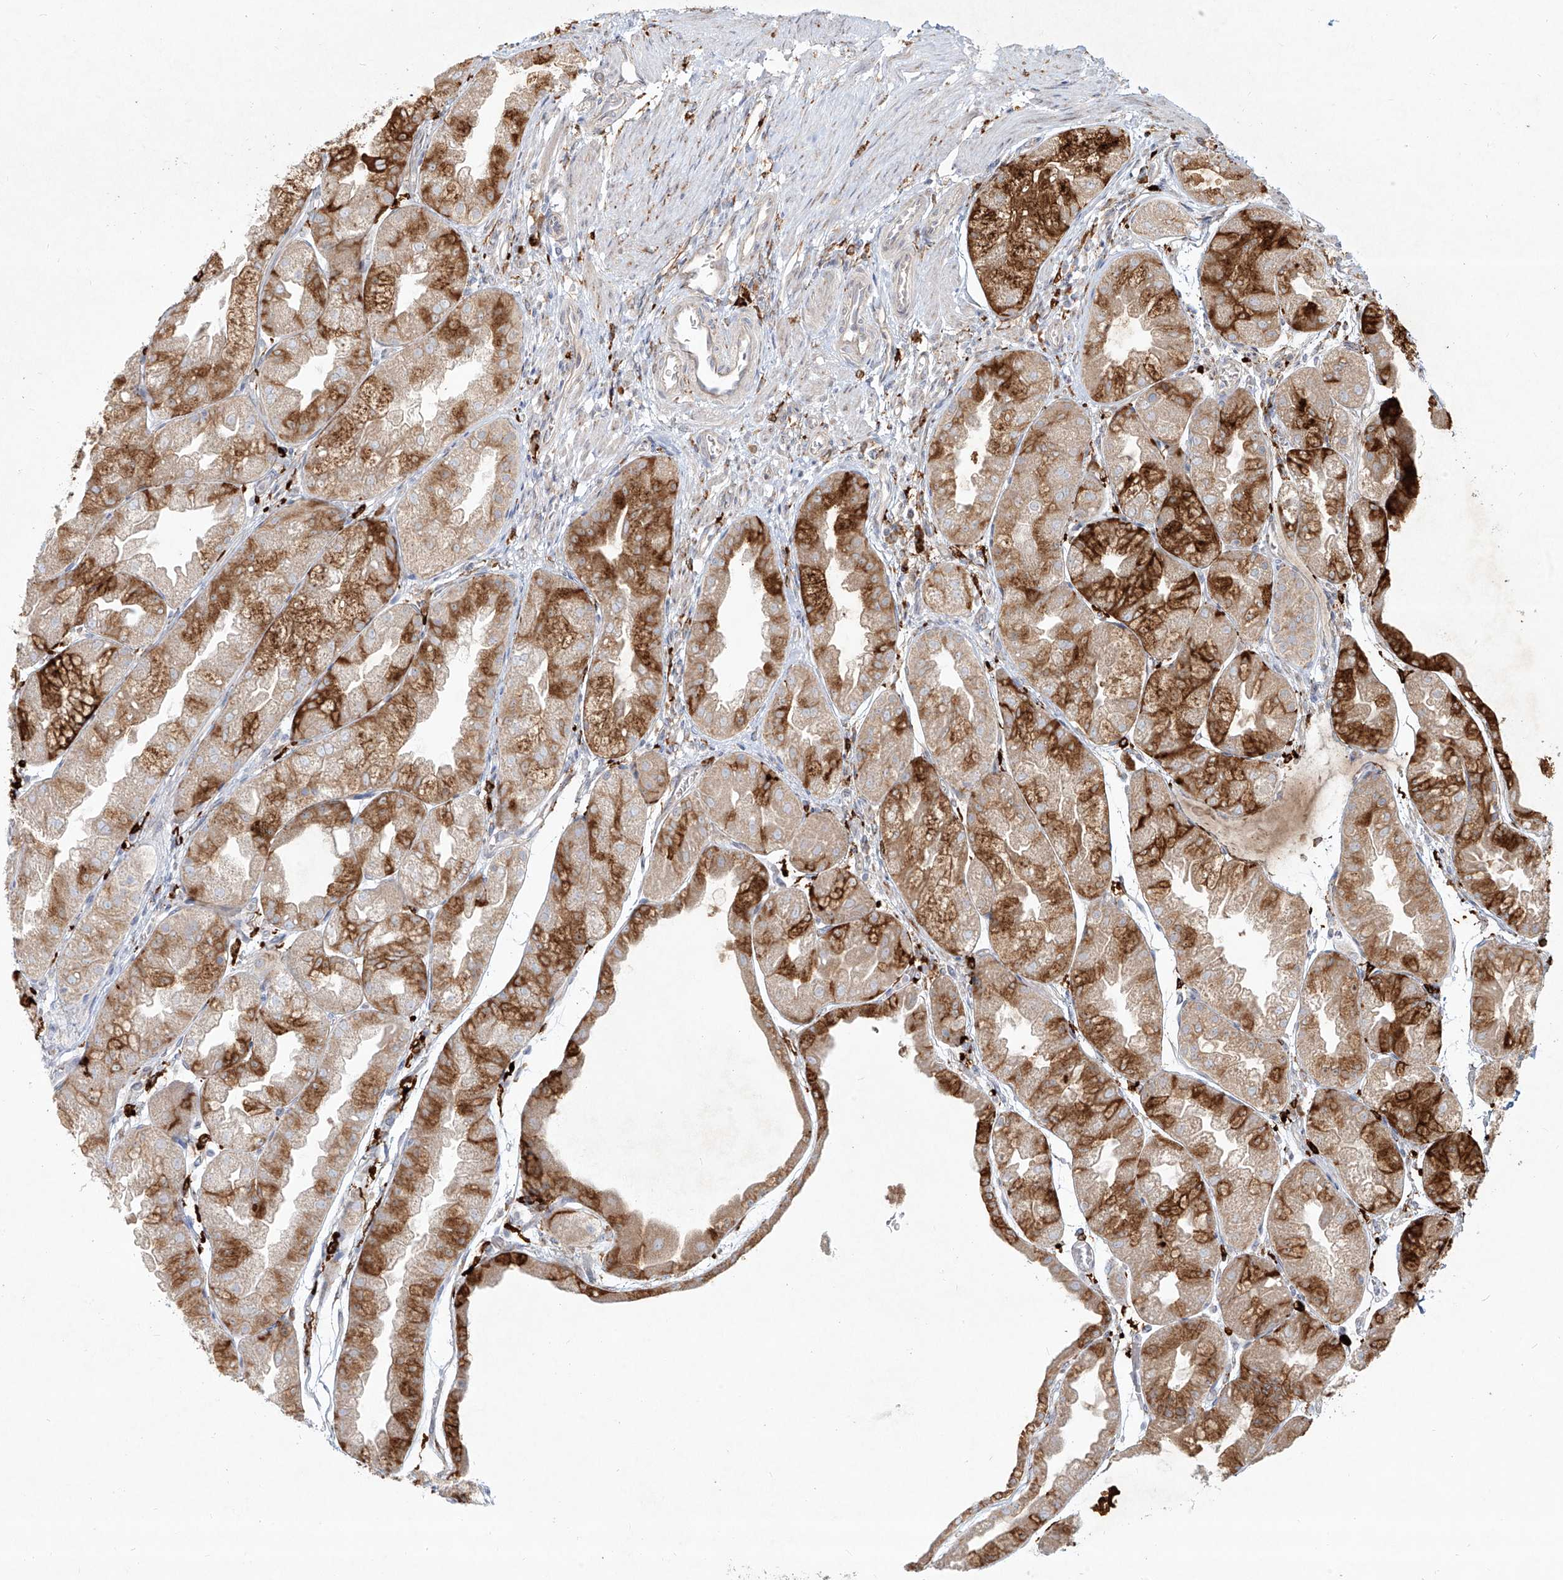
{"staining": {"intensity": "strong", "quantity": "25%-75%", "location": "cytoplasmic/membranous"}, "tissue": "stomach", "cell_type": "Glandular cells", "image_type": "normal", "snomed": [{"axis": "morphology", "description": "Normal tissue, NOS"}, {"axis": "topography", "description": "Stomach, upper"}], "caption": "Stomach stained with a brown dye reveals strong cytoplasmic/membranous positive staining in approximately 25%-75% of glandular cells.", "gene": "CD209", "patient": {"sex": "male", "age": 47}}